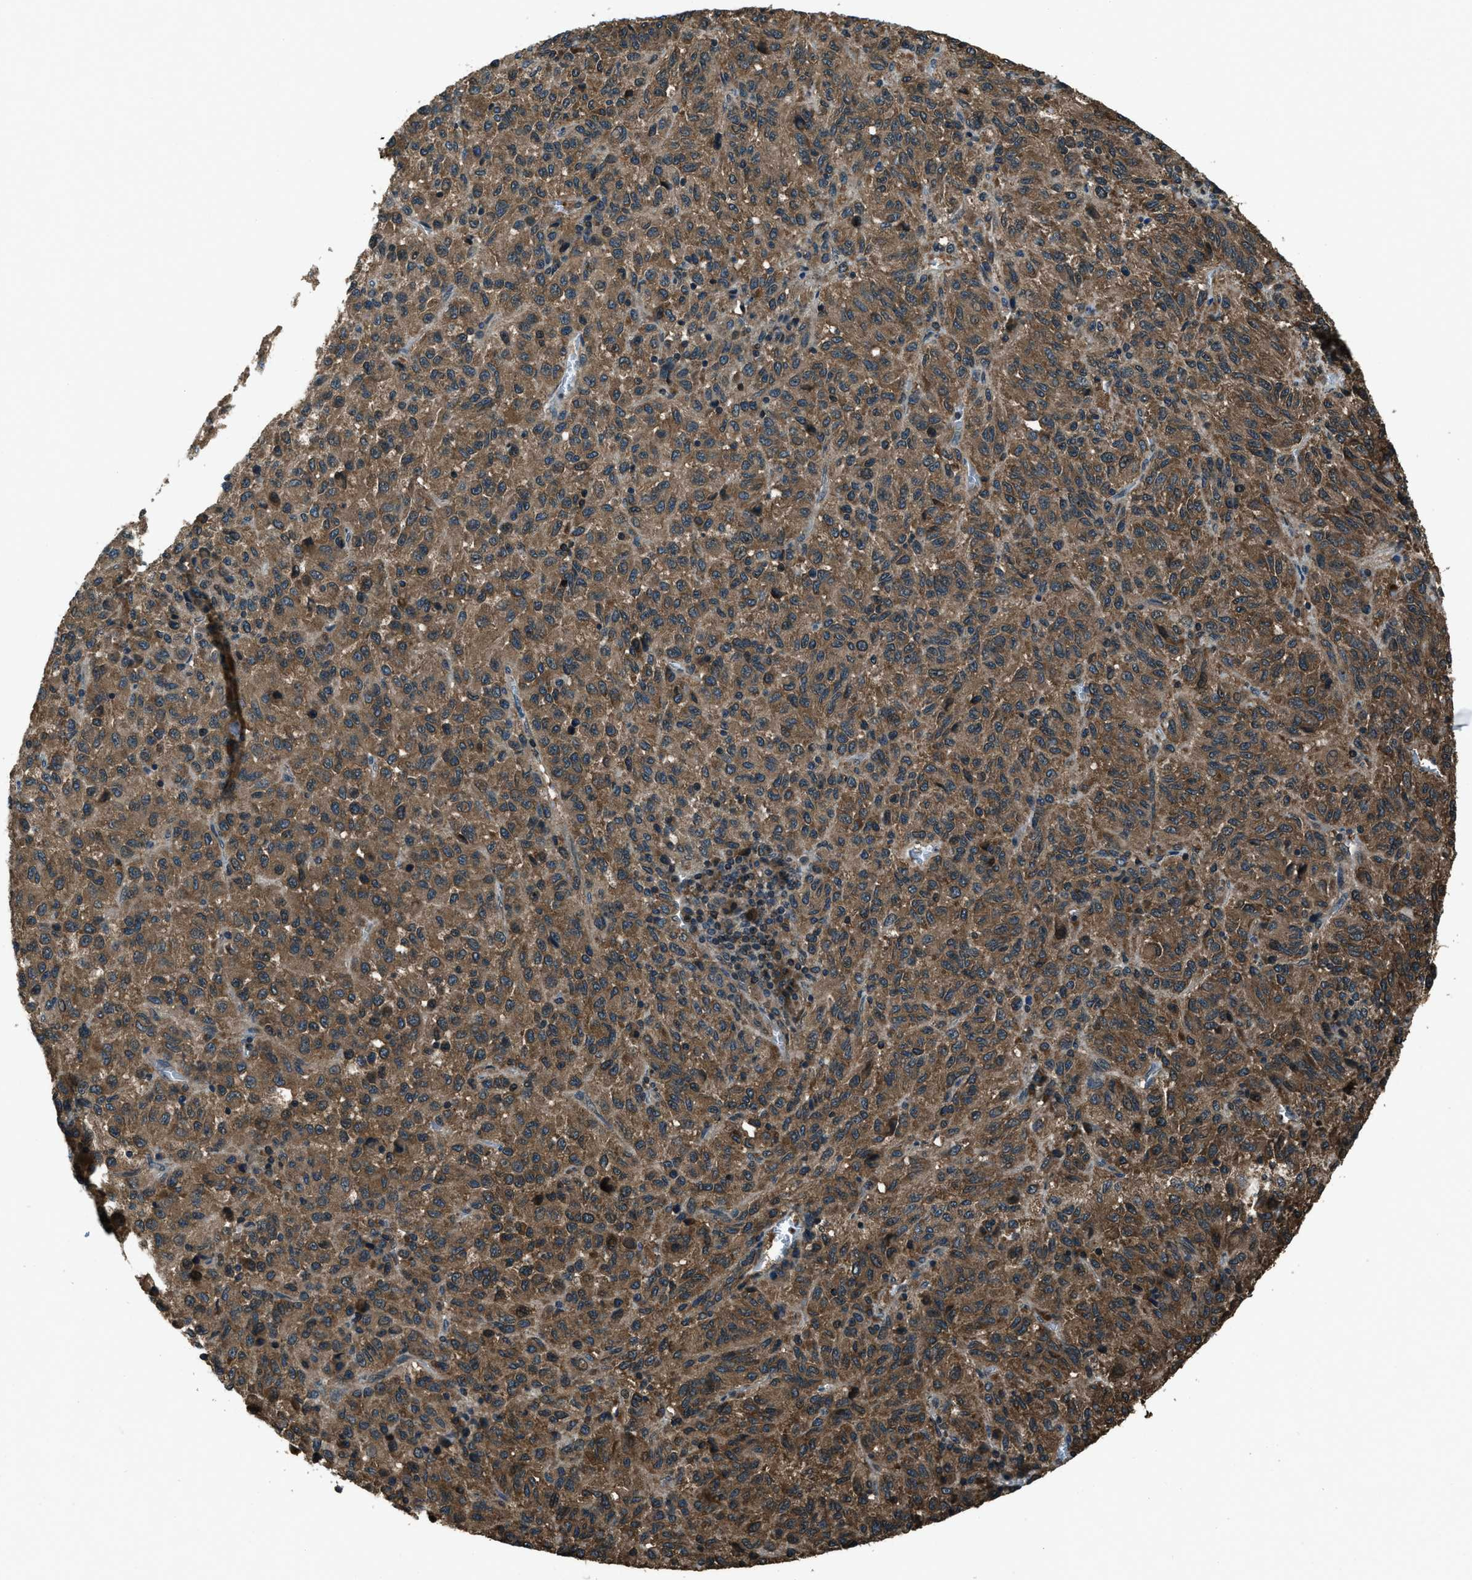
{"staining": {"intensity": "moderate", "quantity": ">75%", "location": "cytoplasmic/membranous"}, "tissue": "melanoma", "cell_type": "Tumor cells", "image_type": "cancer", "snomed": [{"axis": "morphology", "description": "Malignant melanoma, Metastatic site"}, {"axis": "topography", "description": "Lung"}], "caption": "Melanoma was stained to show a protein in brown. There is medium levels of moderate cytoplasmic/membranous expression in approximately >75% of tumor cells.", "gene": "TRIM4", "patient": {"sex": "male", "age": 64}}